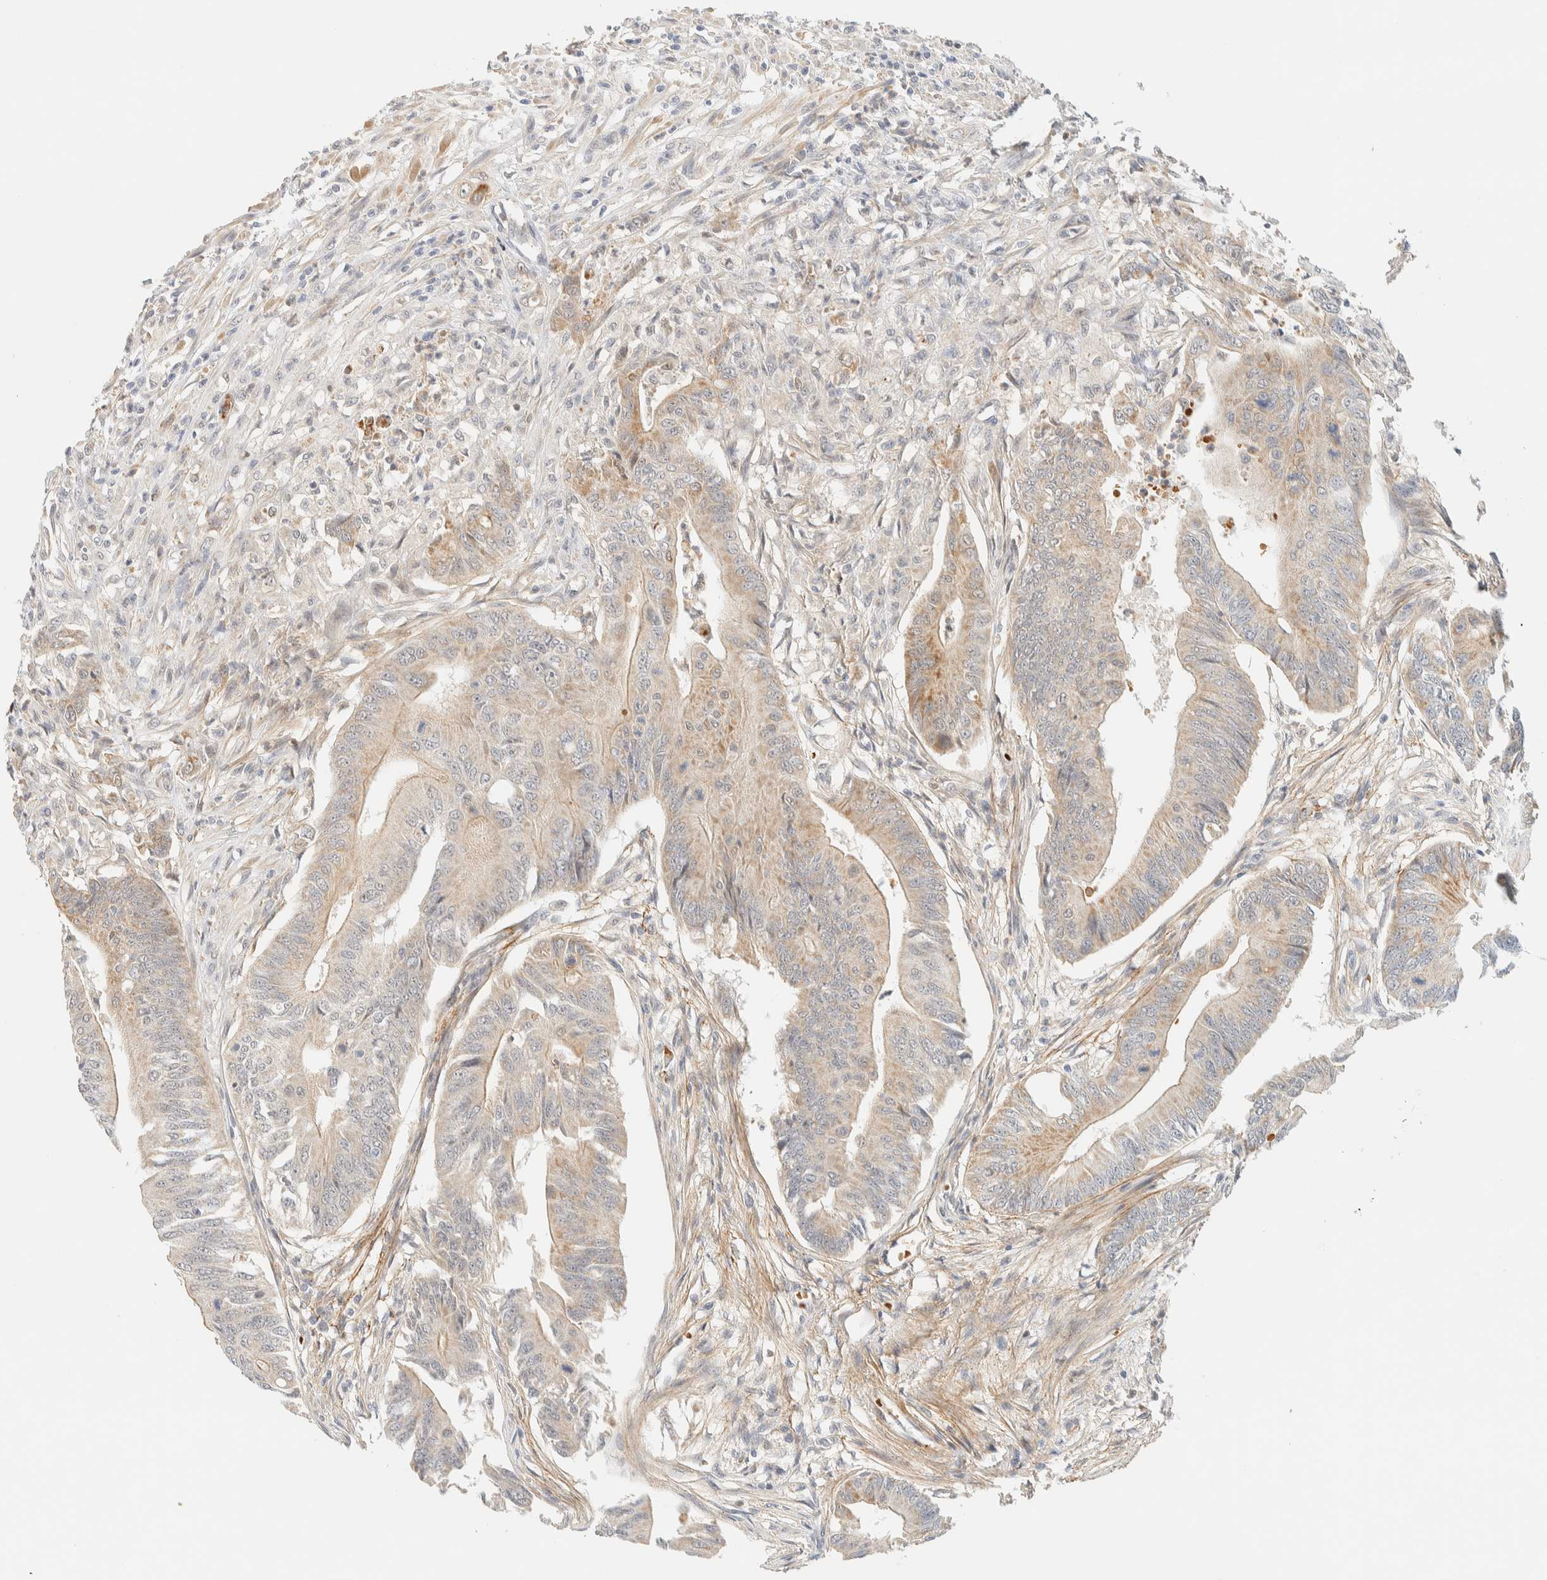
{"staining": {"intensity": "weak", "quantity": "25%-75%", "location": "cytoplasmic/membranous"}, "tissue": "colorectal cancer", "cell_type": "Tumor cells", "image_type": "cancer", "snomed": [{"axis": "morphology", "description": "Adenoma, NOS"}, {"axis": "morphology", "description": "Adenocarcinoma, NOS"}, {"axis": "topography", "description": "Colon"}], "caption": "IHC of colorectal cancer displays low levels of weak cytoplasmic/membranous staining in approximately 25%-75% of tumor cells.", "gene": "TNK1", "patient": {"sex": "male", "age": 79}}